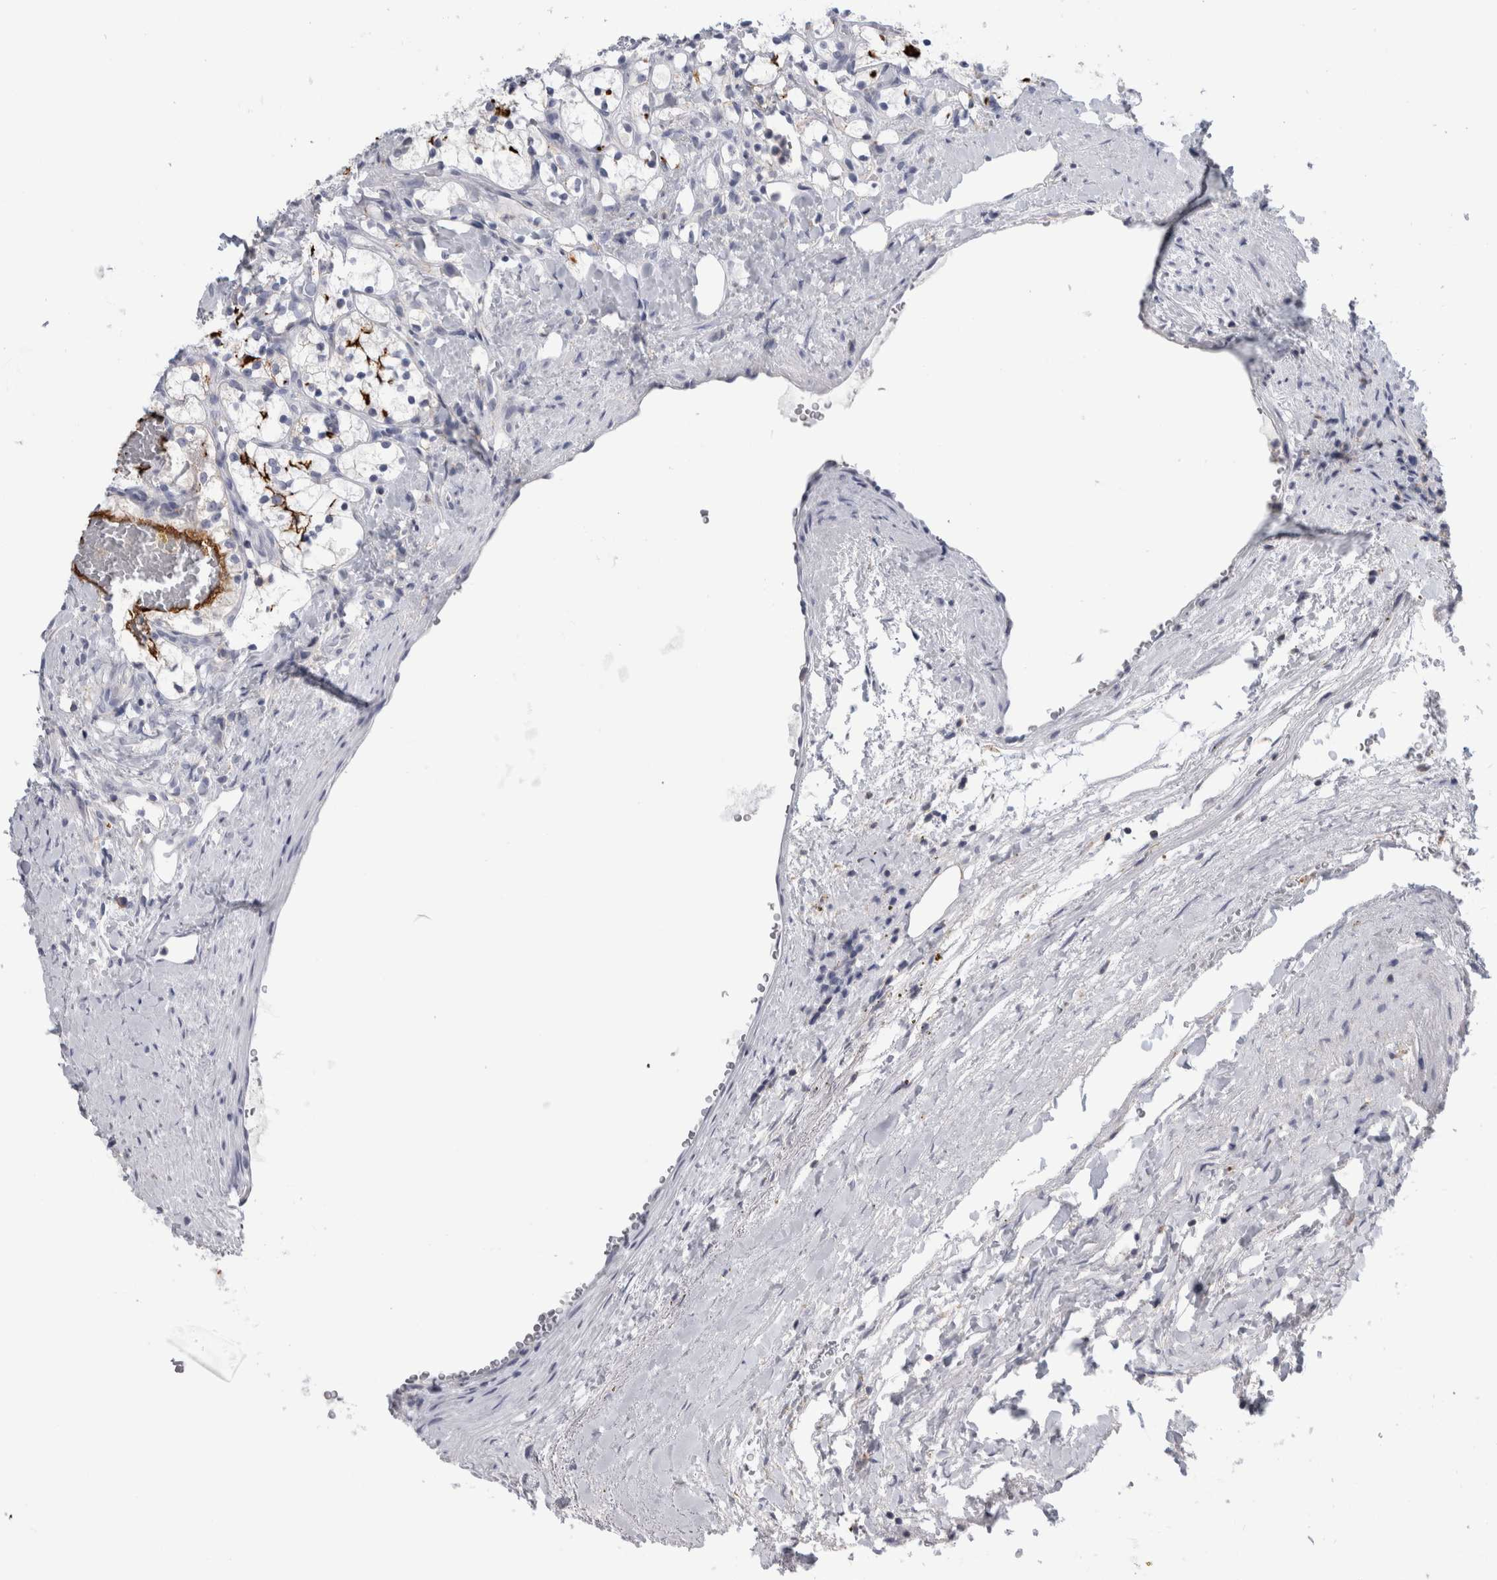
{"staining": {"intensity": "moderate", "quantity": "<25%", "location": "cytoplasmic/membranous"}, "tissue": "renal cancer", "cell_type": "Tumor cells", "image_type": "cancer", "snomed": [{"axis": "morphology", "description": "Adenocarcinoma, NOS"}, {"axis": "topography", "description": "Kidney"}], "caption": "Immunohistochemistry (IHC) (DAB) staining of adenocarcinoma (renal) displays moderate cytoplasmic/membranous protein positivity in about <25% of tumor cells.", "gene": "ANKFY1", "patient": {"sex": "female", "age": 69}}